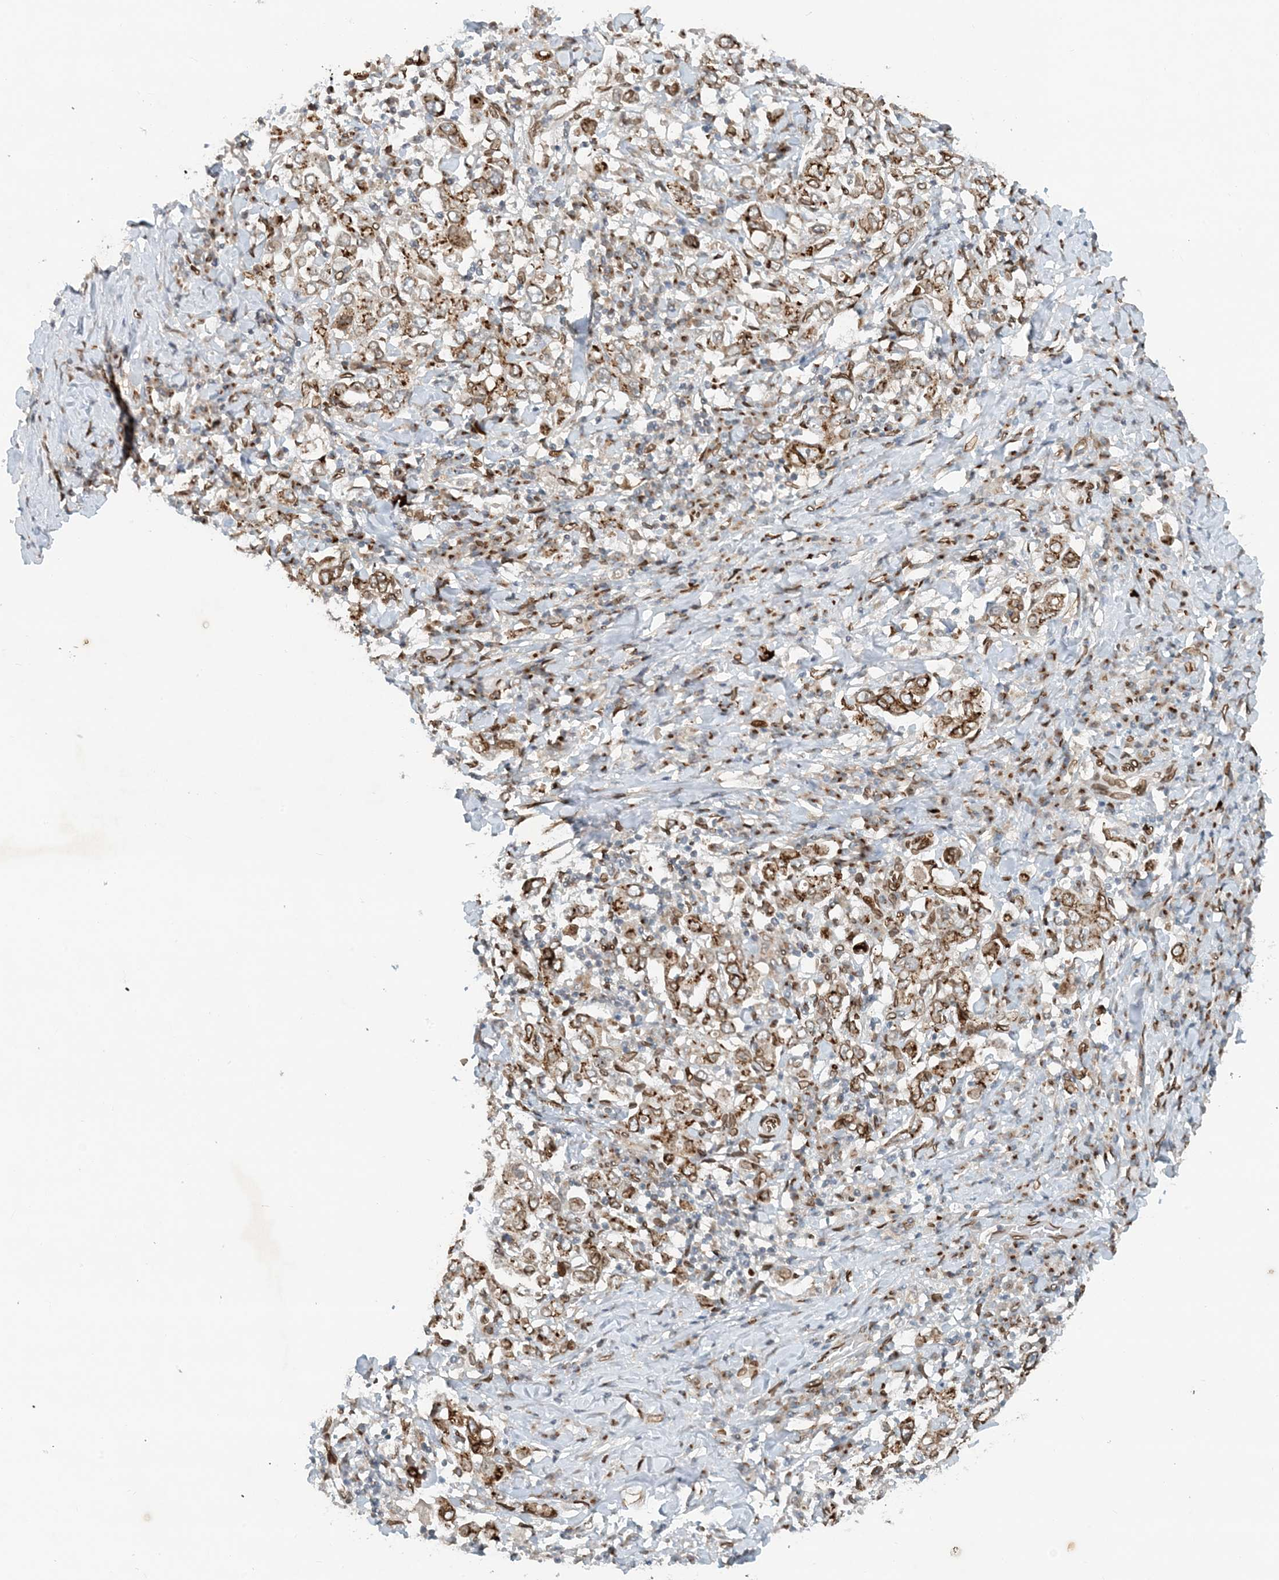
{"staining": {"intensity": "strong", "quantity": "25%-75%", "location": "cytoplasmic/membranous"}, "tissue": "stomach cancer", "cell_type": "Tumor cells", "image_type": "cancer", "snomed": [{"axis": "morphology", "description": "Adenocarcinoma, NOS"}, {"axis": "topography", "description": "Stomach, upper"}], "caption": "About 25%-75% of tumor cells in human stomach cancer reveal strong cytoplasmic/membranous protein expression as visualized by brown immunohistochemical staining.", "gene": "SLC35A2", "patient": {"sex": "male", "age": 62}}